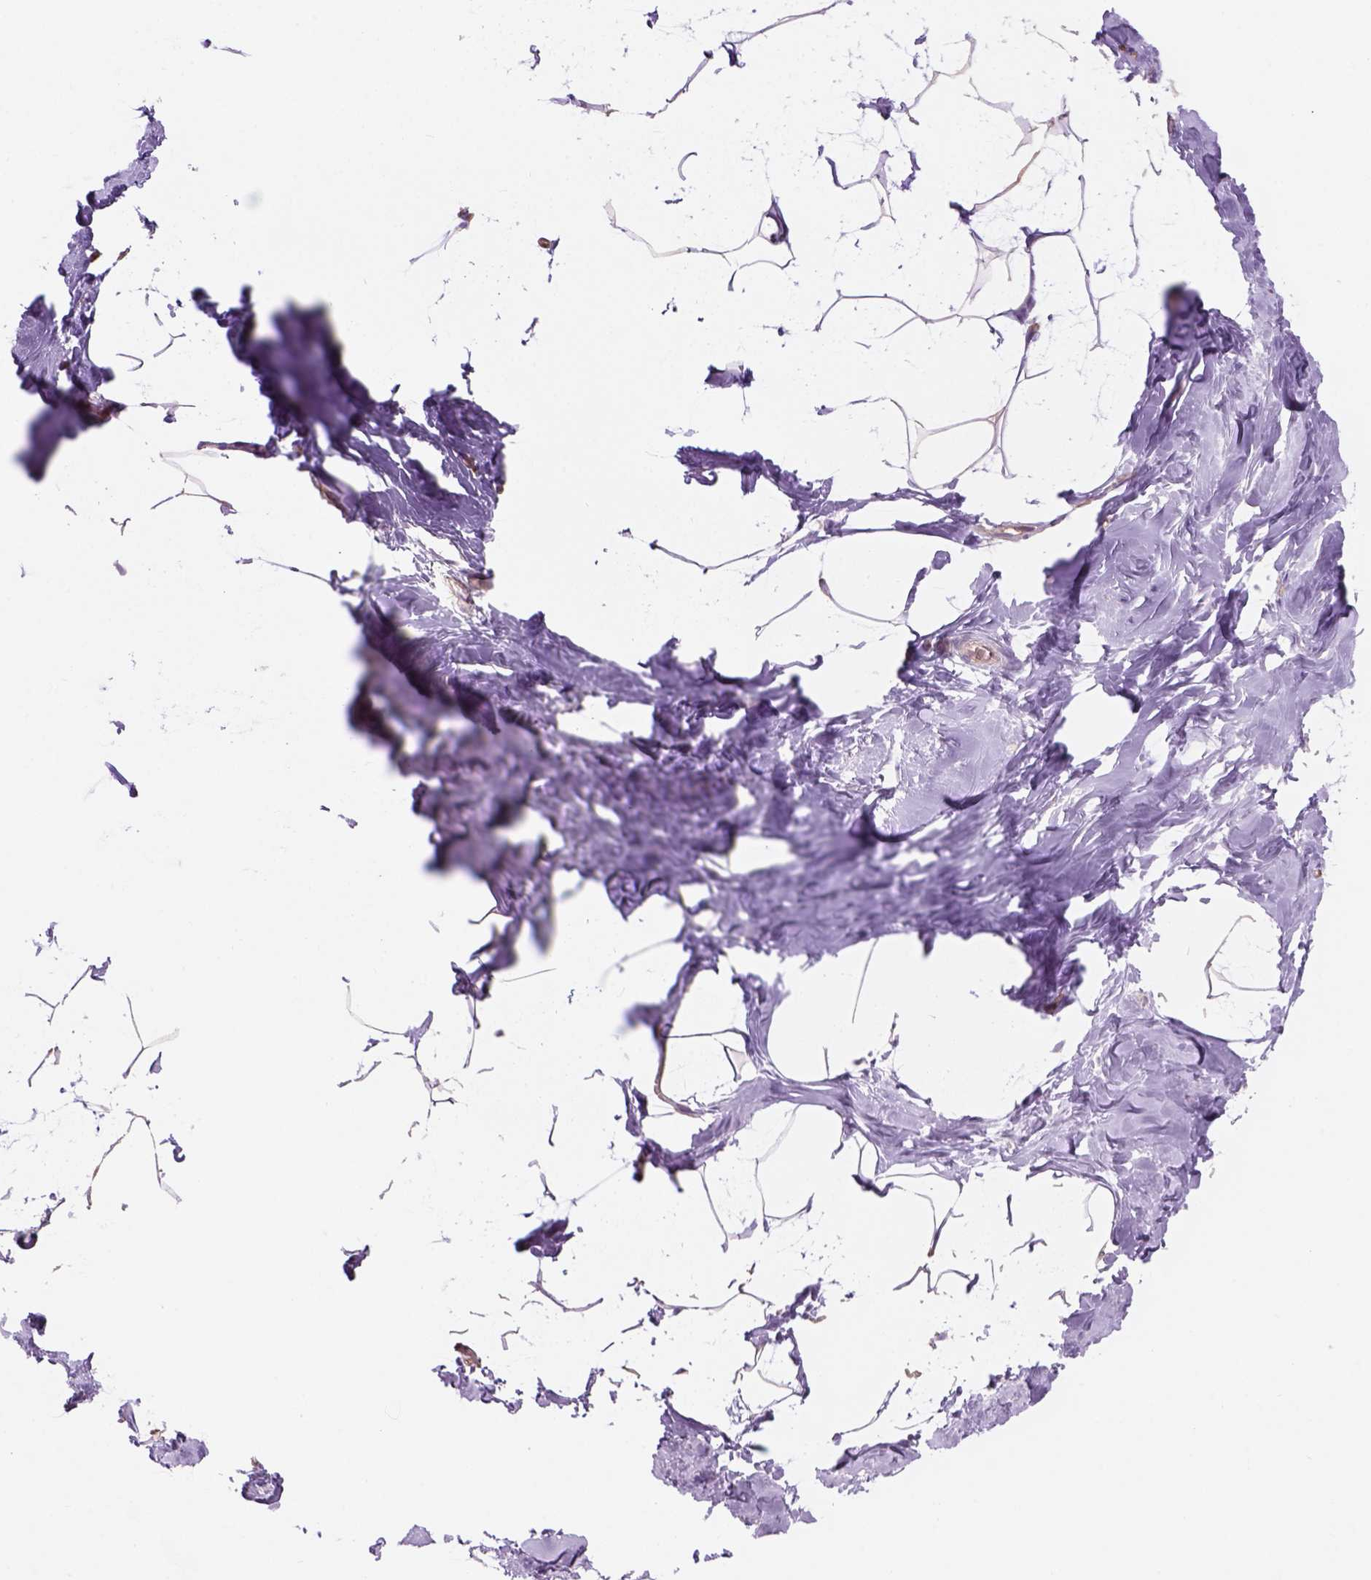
{"staining": {"intensity": "weak", "quantity": "<25%", "location": "cytoplasmic/membranous"}, "tissue": "breast", "cell_type": "Adipocytes", "image_type": "normal", "snomed": [{"axis": "morphology", "description": "Normal tissue, NOS"}, {"axis": "topography", "description": "Breast"}], "caption": "Immunohistochemical staining of benign breast displays no significant expression in adipocytes.", "gene": "CD84", "patient": {"sex": "female", "age": 32}}